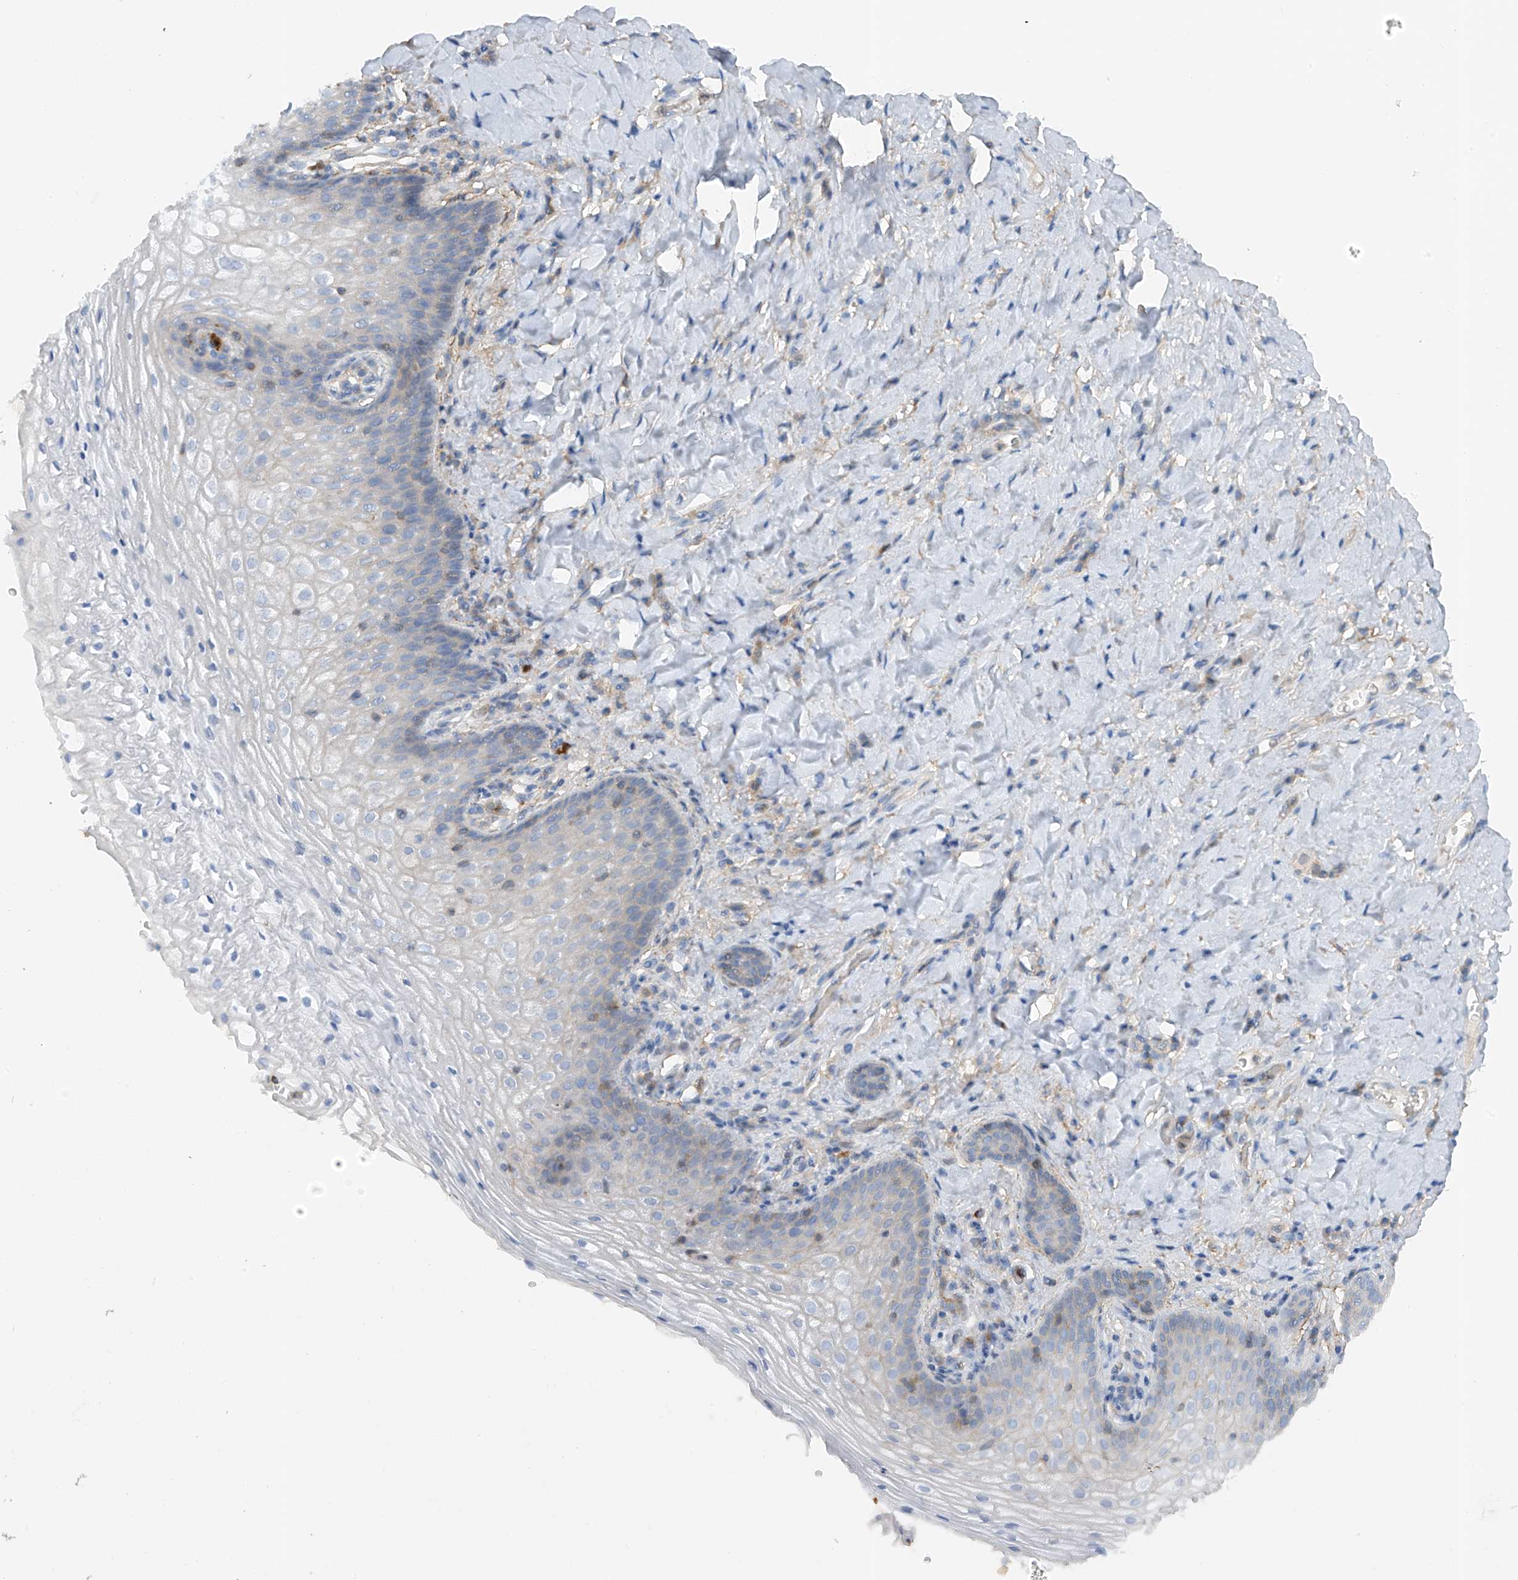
{"staining": {"intensity": "negative", "quantity": "none", "location": "none"}, "tissue": "vagina", "cell_type": "Squamous epithelial cells", "image_type": "normal", "snomed": [{"axis": "morphology", "description": "Normal tissue, NOS"}, {"axis": "topography", "description": "Vagina"}], "caption": "IHC micrograph of normal human vagina stained for a protein (brown), which reveals no expression in squamous epithelial cells.", "gene": "NALCN", "patient": {"sex": "female", "age": 60}}